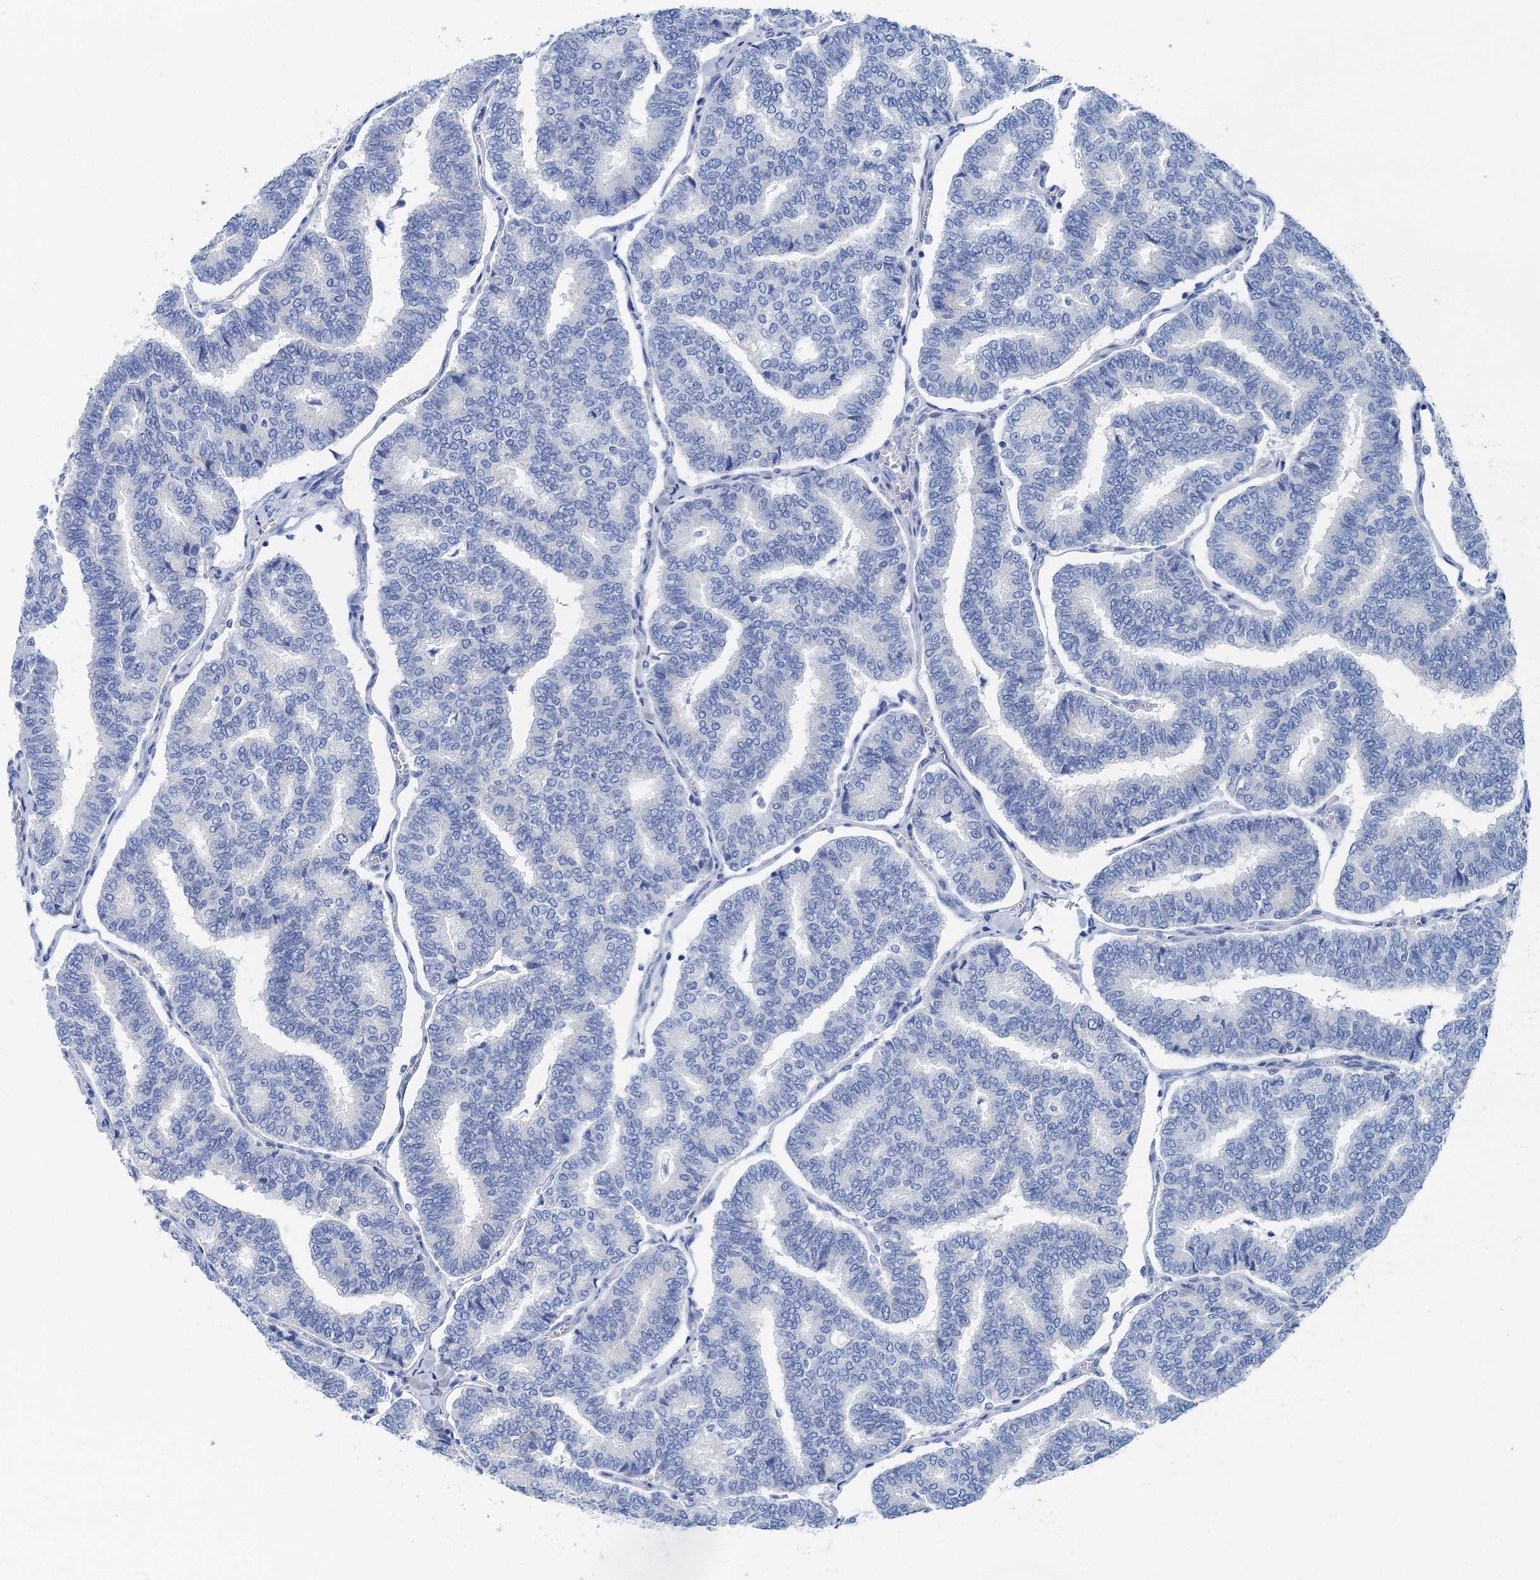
{"staining": {"intensity": "negative", "quantity": "none", "location": "none"}, "tissue": "thyroid cancer", "cell_type": "Tumor cells", "image_type": "cancer", "snomed": [{"axis": "morphology", "description": "Papillary adenocarcinoma, NOS"}, {"axis": "topography", "description": "Thyroid gland"}], "caption": "Protein analysis of thyroid papillary adenocarcinoma shows no significant staining in tumor cells.", "gene": "NLRP10", "patient": {"sex": "female", "age": 35}}